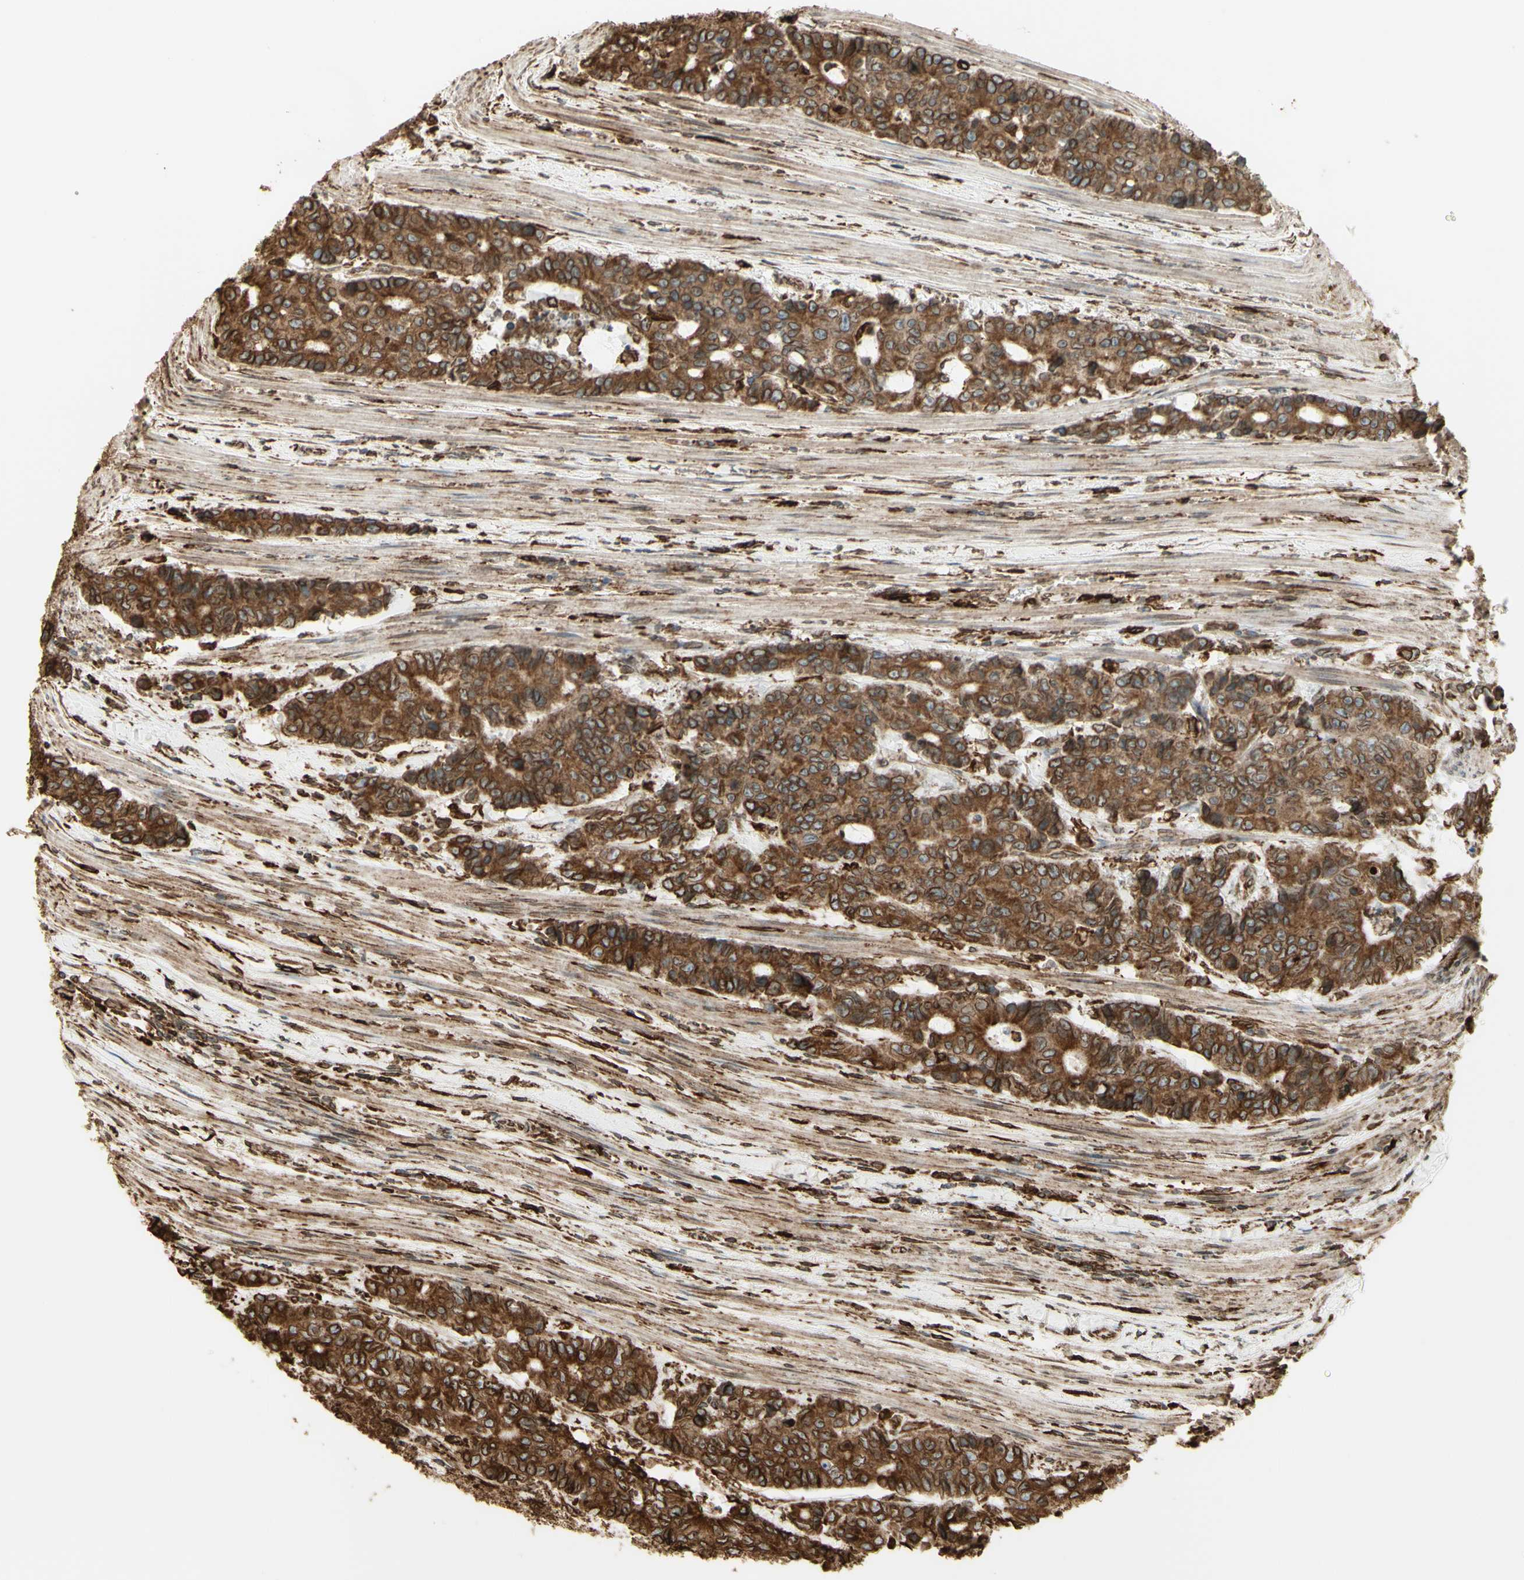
{"staining": {"intensity": "moderate", "quantity": ">75%", "location": "cytoplasmic/membranous"}, "tissue": "colorectal cancer", "cell_type": "Tumor cells", "image_type": "cancer", "snomed": [{"axis": "morphology", "description": "Adenocarcinoma, NOS"}, {"axis": "topography", "description": "Colon"}], "caption": "There is medium levels of moderate cytoplasmic/membranous staining in tumor cells of adenocarcinoma (colorectal), as demonstrated by immunohistochemical staining (brown color).", "gene": "CANX", "patient": {"sex": "female", "age": 86}}